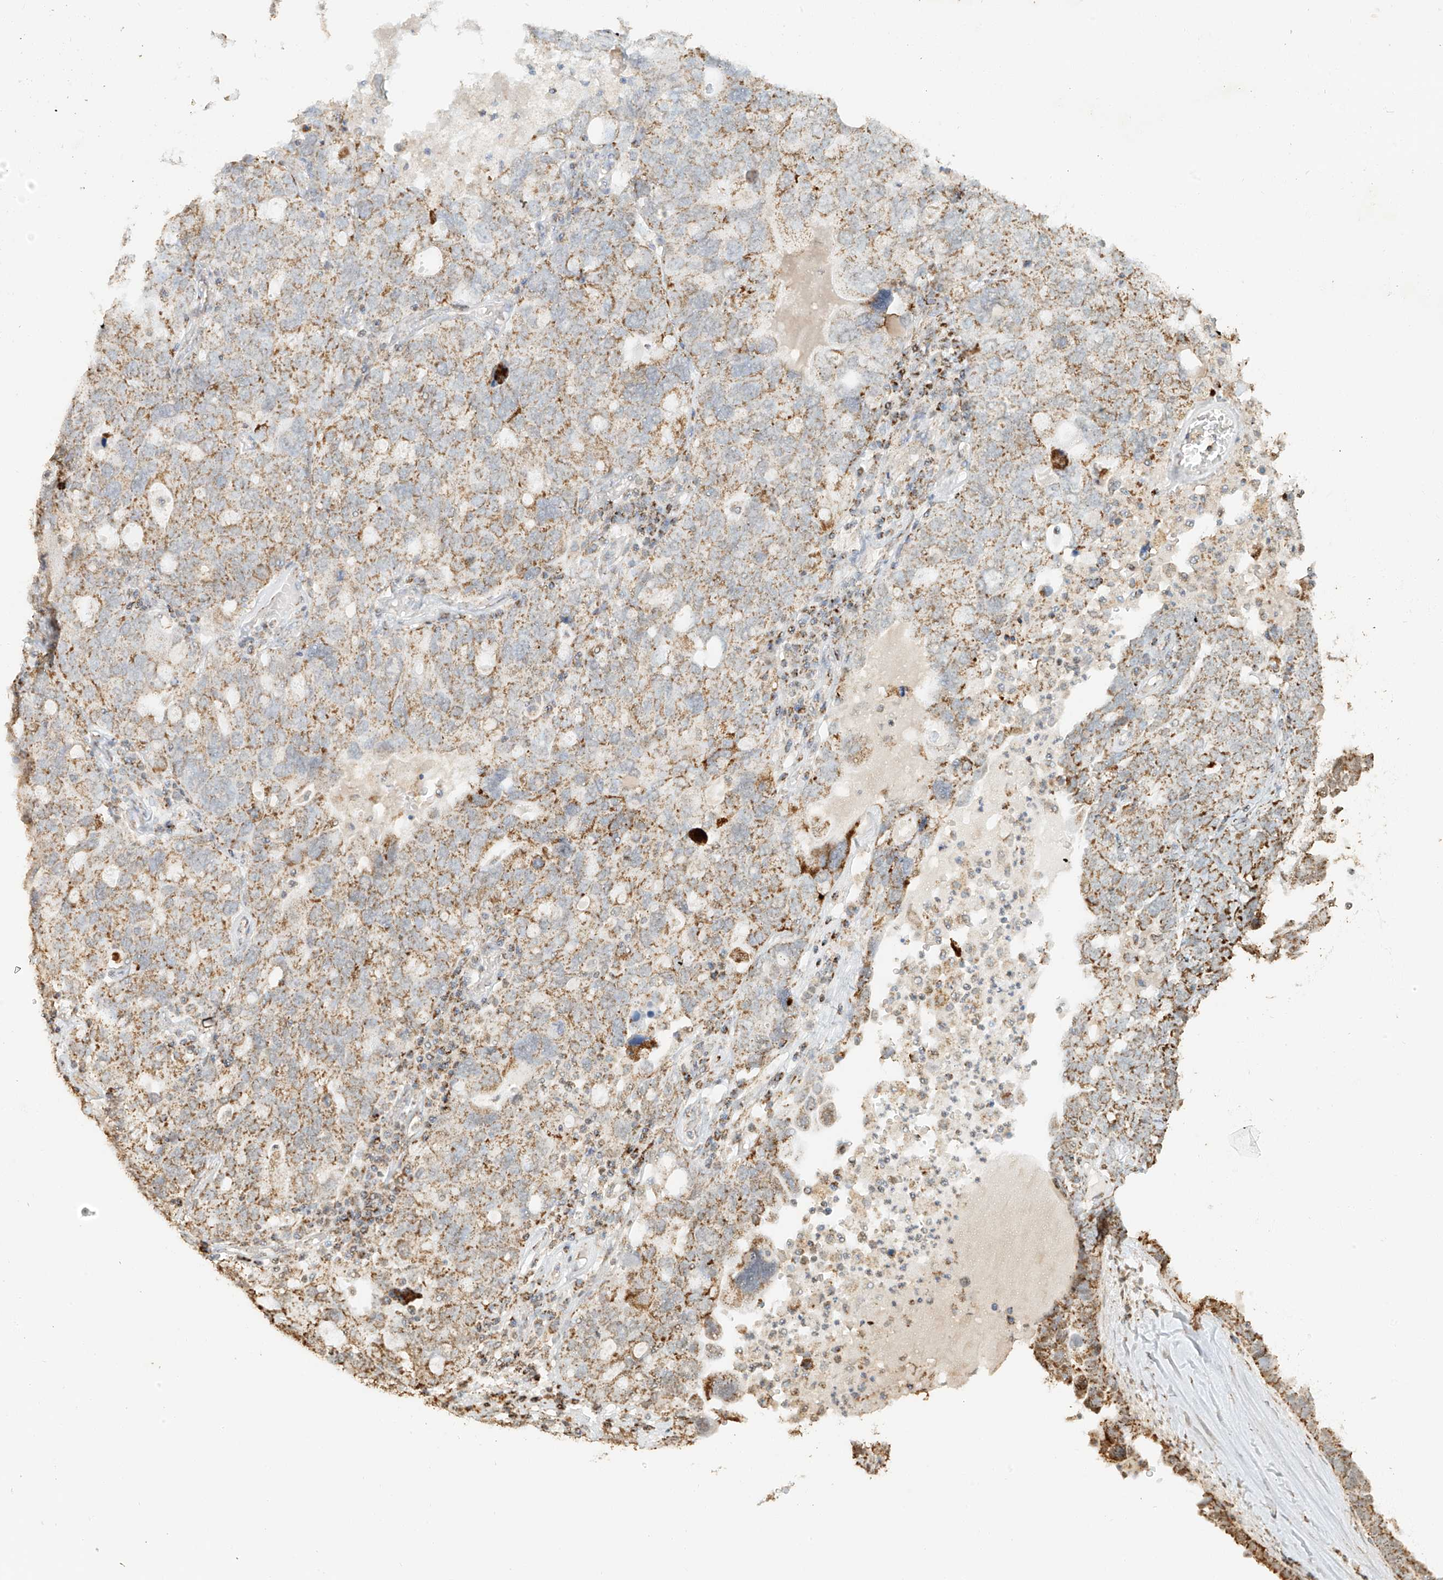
{"staining": {"intensity": "moderate", "quantity": ">75%", "location": "cytoplasmic/membranous"}, "tissue": "ovarian cancer", "cell_type": "Tumor cells", "image_type": "cancer", "snomed": [{"axis": "morphology", "description": "Carcinoma, endometroid"}, {"axis": "topography", "description": "Ovary"}], "caption": "Human endometroid carcinoma (ovarian) stained for a protein (brown) shows moderate cytoplasmic/membranous positive staining in approximately >75% of tumor cells.", "gene": "MIPEP", "patient": {"sex": "female", "age": 62}}